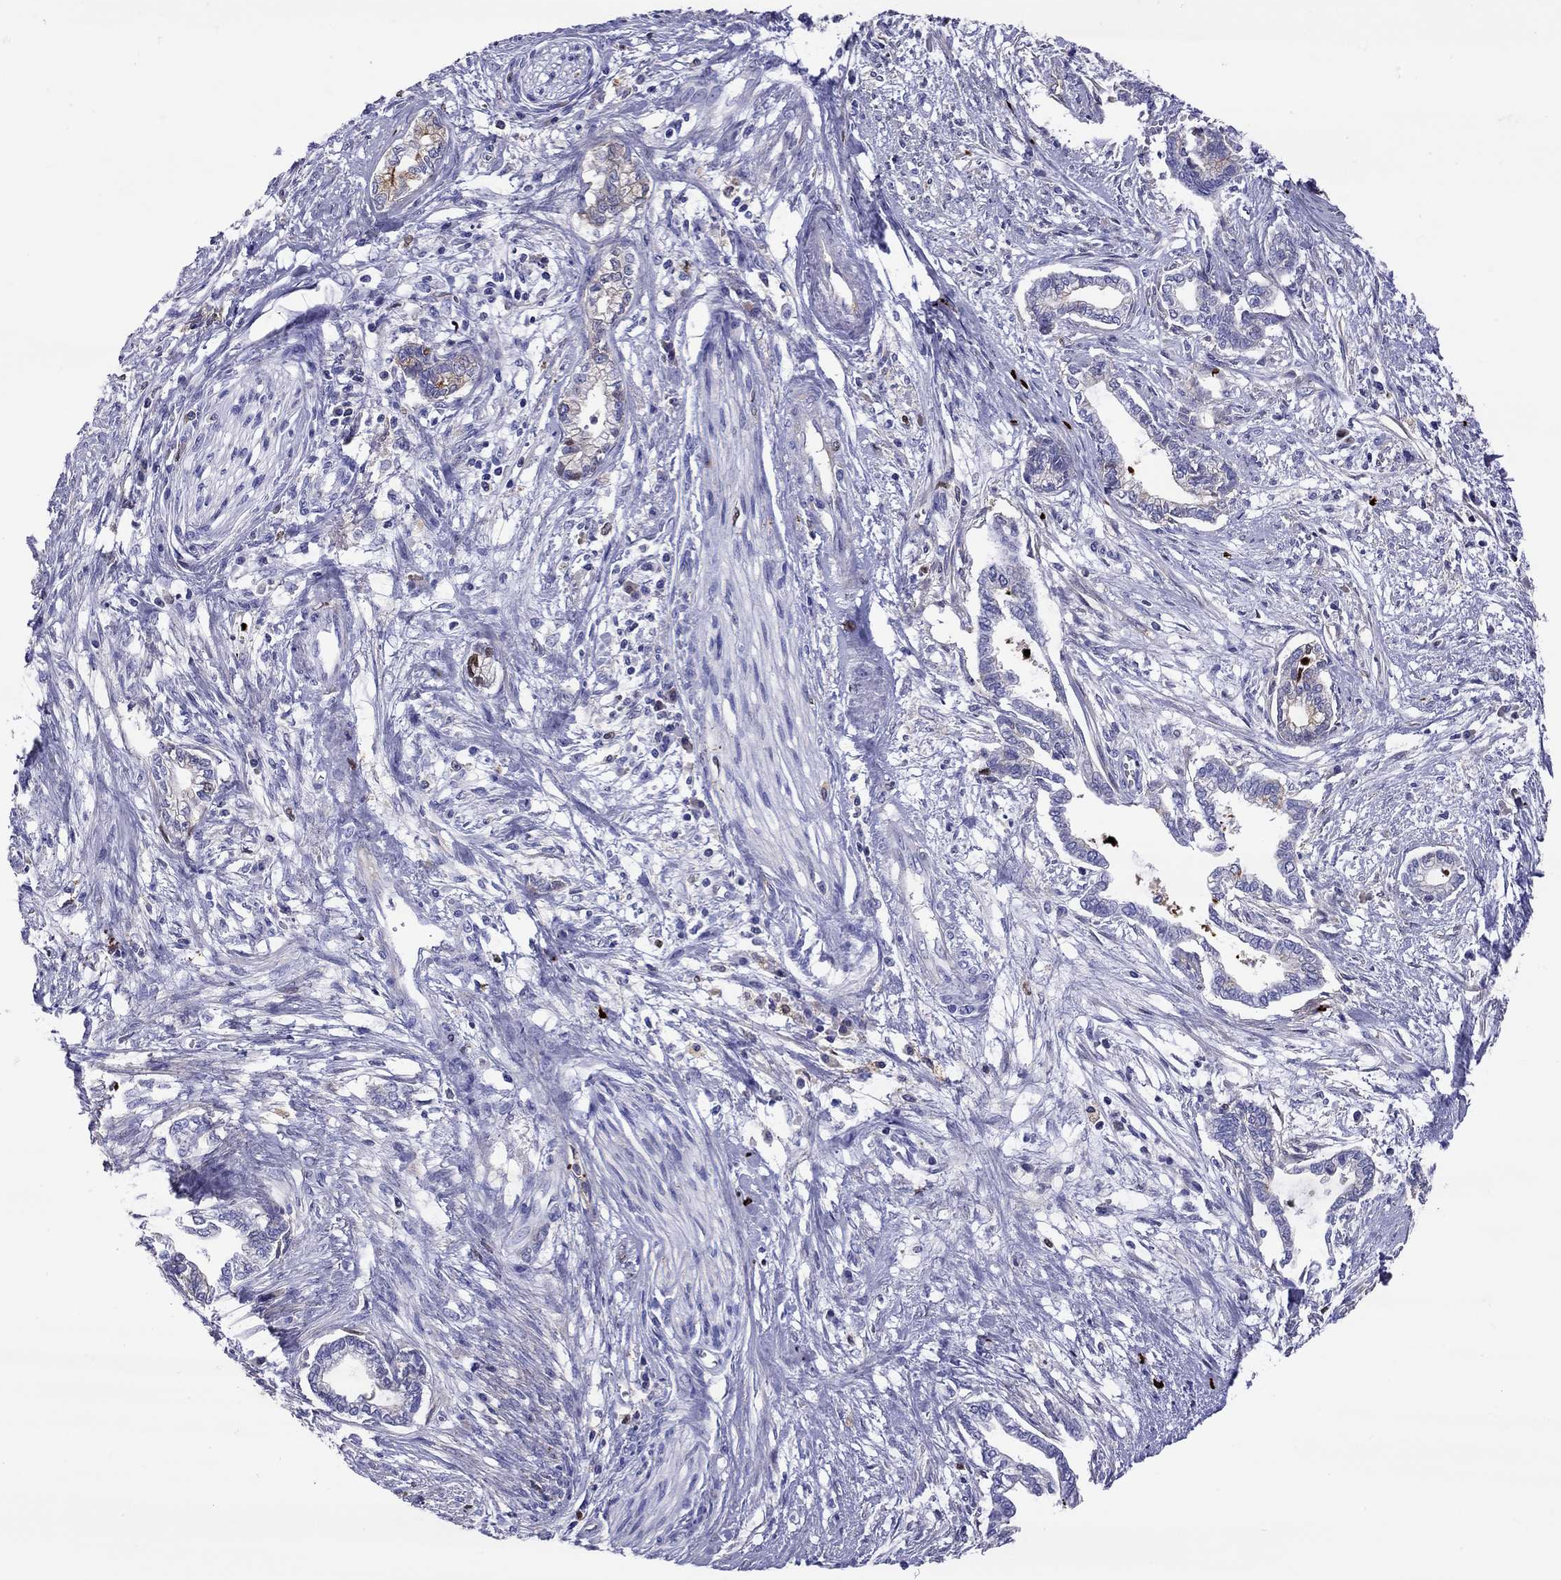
{"staining": {"intensity": "moderate", "quantity": "<25%", "location": "cytoplasmic/membranous"}, "tissue": "cervical cancer", "cell_type": "Tumor cells", "image_type": "cancer", "snomed": [{"axis": "morphology", "description": "Adenocarcinoma, NOS"}, {"axis": "topography", "description": "Cervix"}], "caption": "Cervical adenocarcinoma stained for a protein (brown) exhibits moderate cytoplasmic/membranous positive positivity in approximately <25% of tumor cells.", "gene": "SERPINA3", "patient": {"sex": "female", "age": 62}}